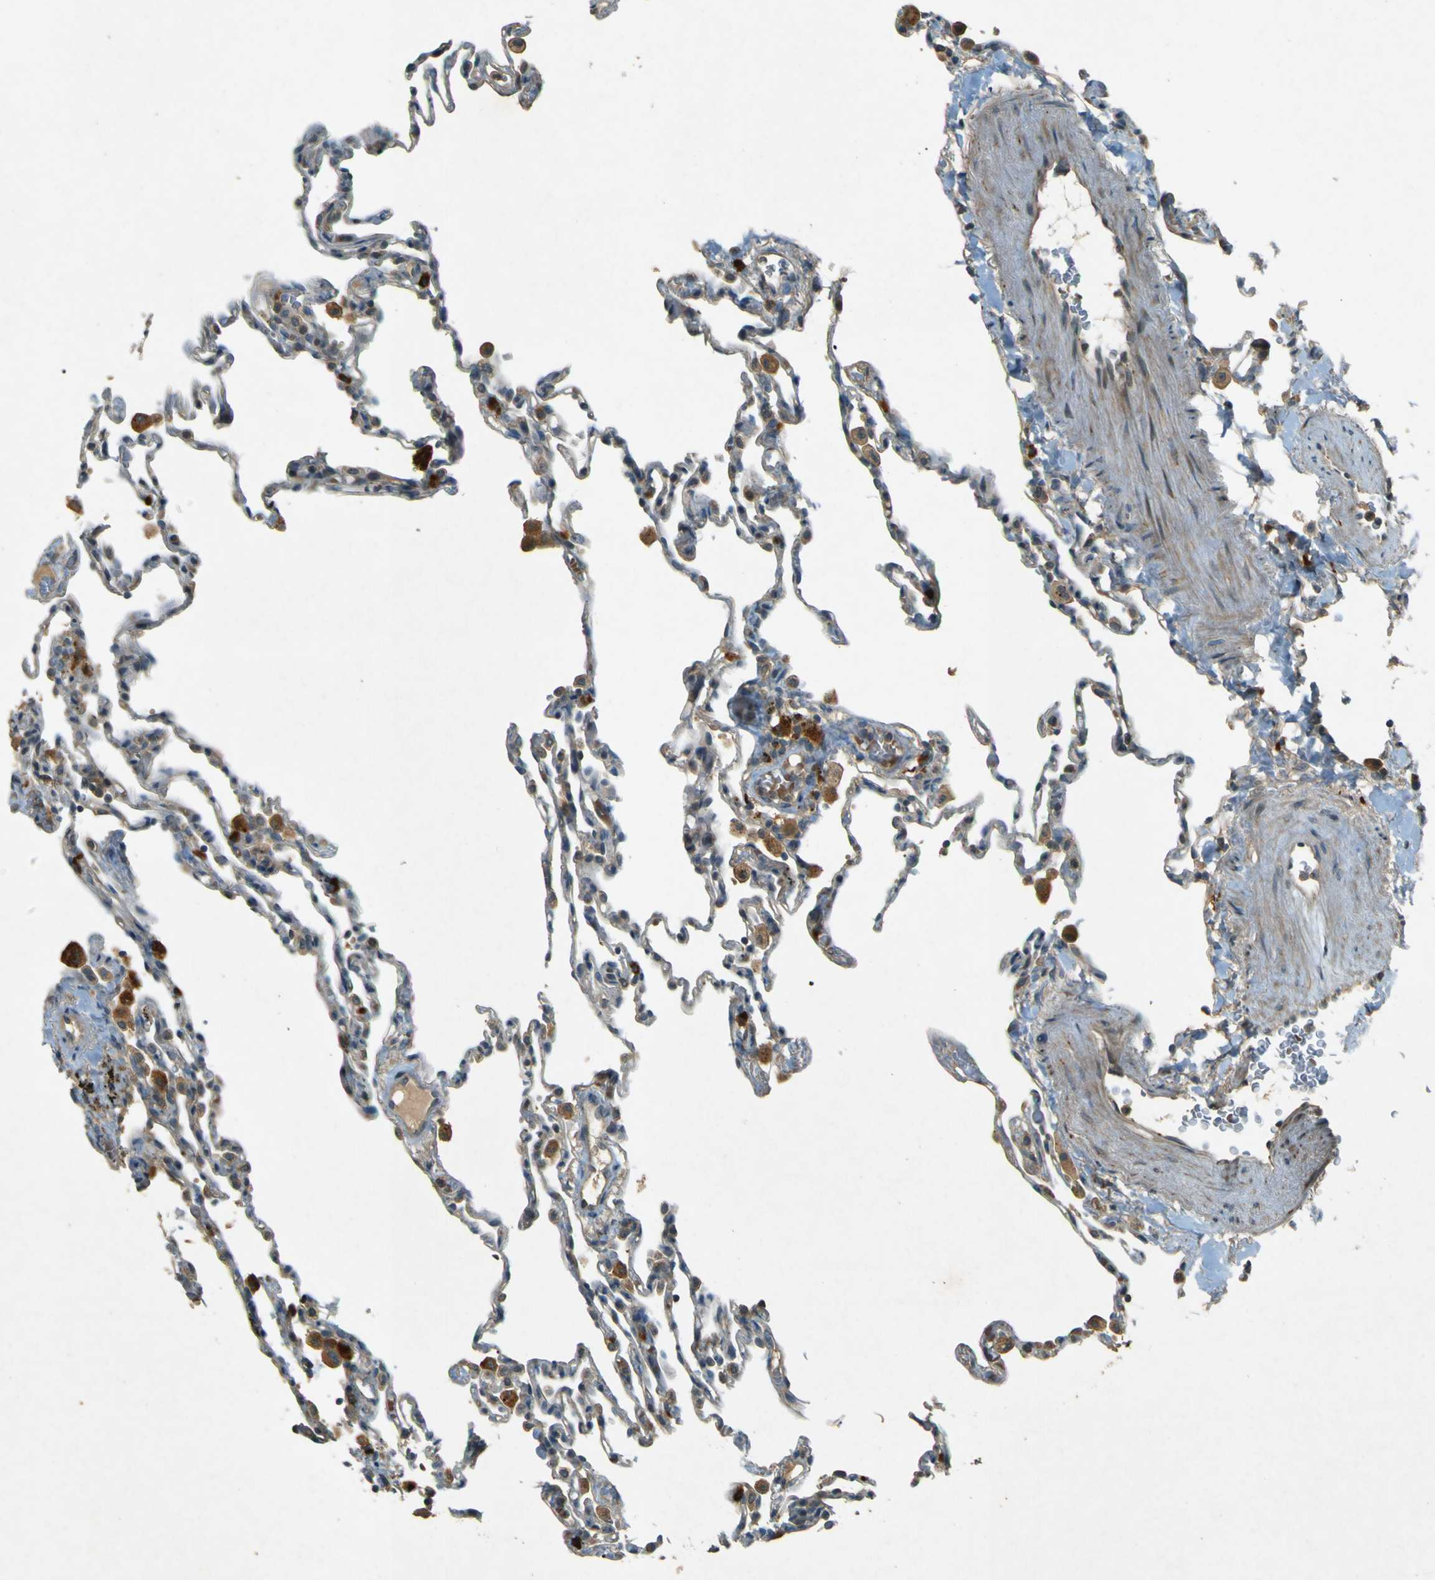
{"staining": {"intensity": "weak", "quantity": "25%-75%", "location": "cytoplasmic/membranous"}, "tissue": "lung", "cell_type": "Alveolar cells", "image_type": "normal", "snomed": [{"axis": "morphology", "description": "Normal tissue, NOS"}, {"axis": "topography", "description": "Lung"}], "caption": "IHC micrograph of benign human lung stained for a protein (brown), which demonstrates low levels of weak cytoplasmic/membranous expression in about 25%-75% of alveolar cells.", "gene": "MPDZ", "patient": {"sex": "male", "age": 59}}